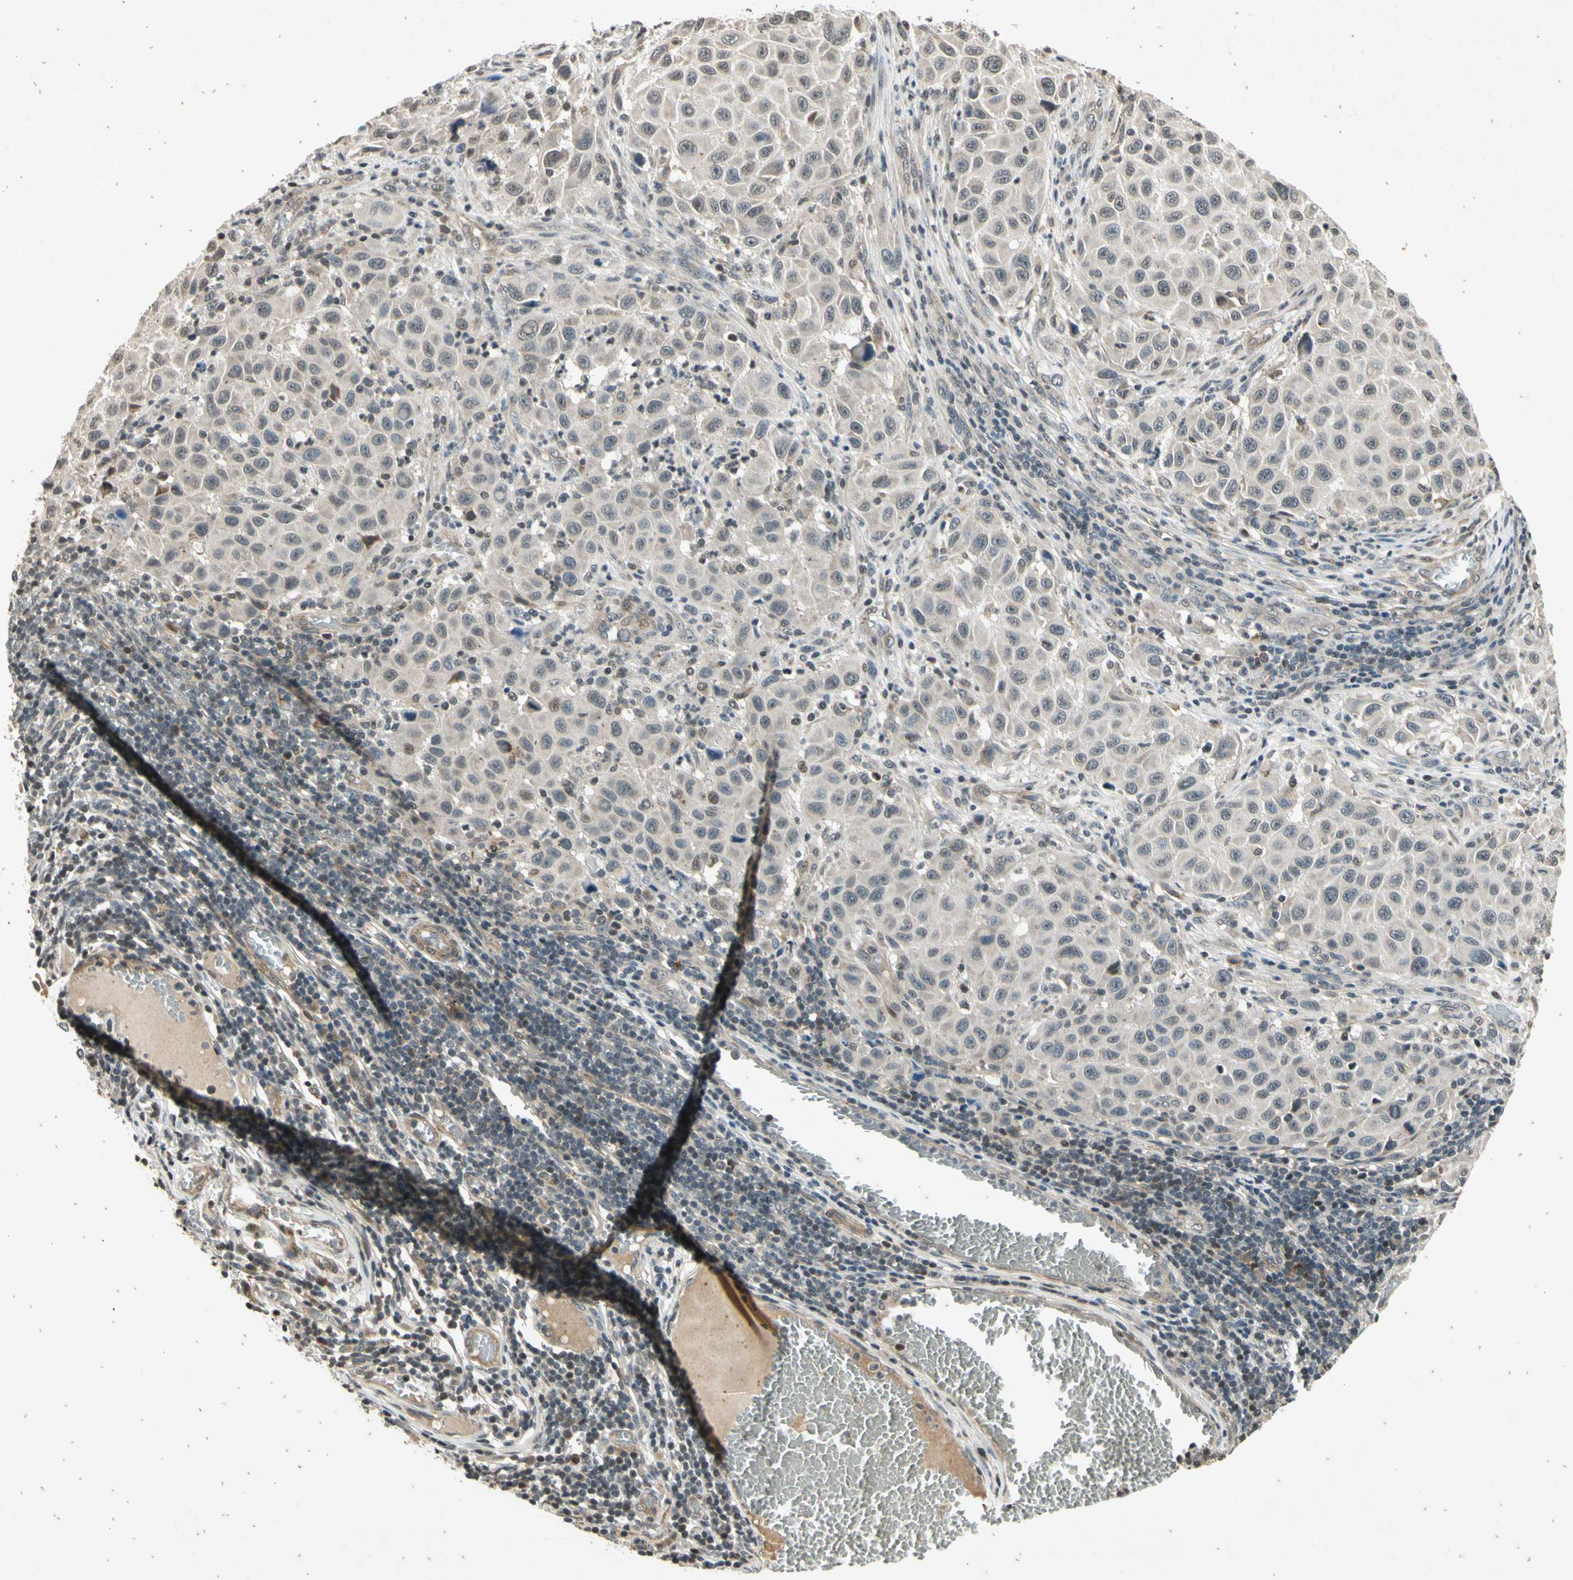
{"staining": {"intensity": "negative", "quantity": "none", "location": "none"}, "tissue": "melanoma", "cell_type": "Tumor cells", "image_type": "cancer", "snomed": [{"axis": "morphology", "description": "Malignant melanoma, Metastatic site"}, {"axis": "topography", "description": "Lymph node"}], "caption": "Malignant melanoma (metastatic site) stained for a protein using immunohistochemistry shows no staining tumor cells.", "gene": "EFNB2", "patient": {"sex": "male", "age": 61}}